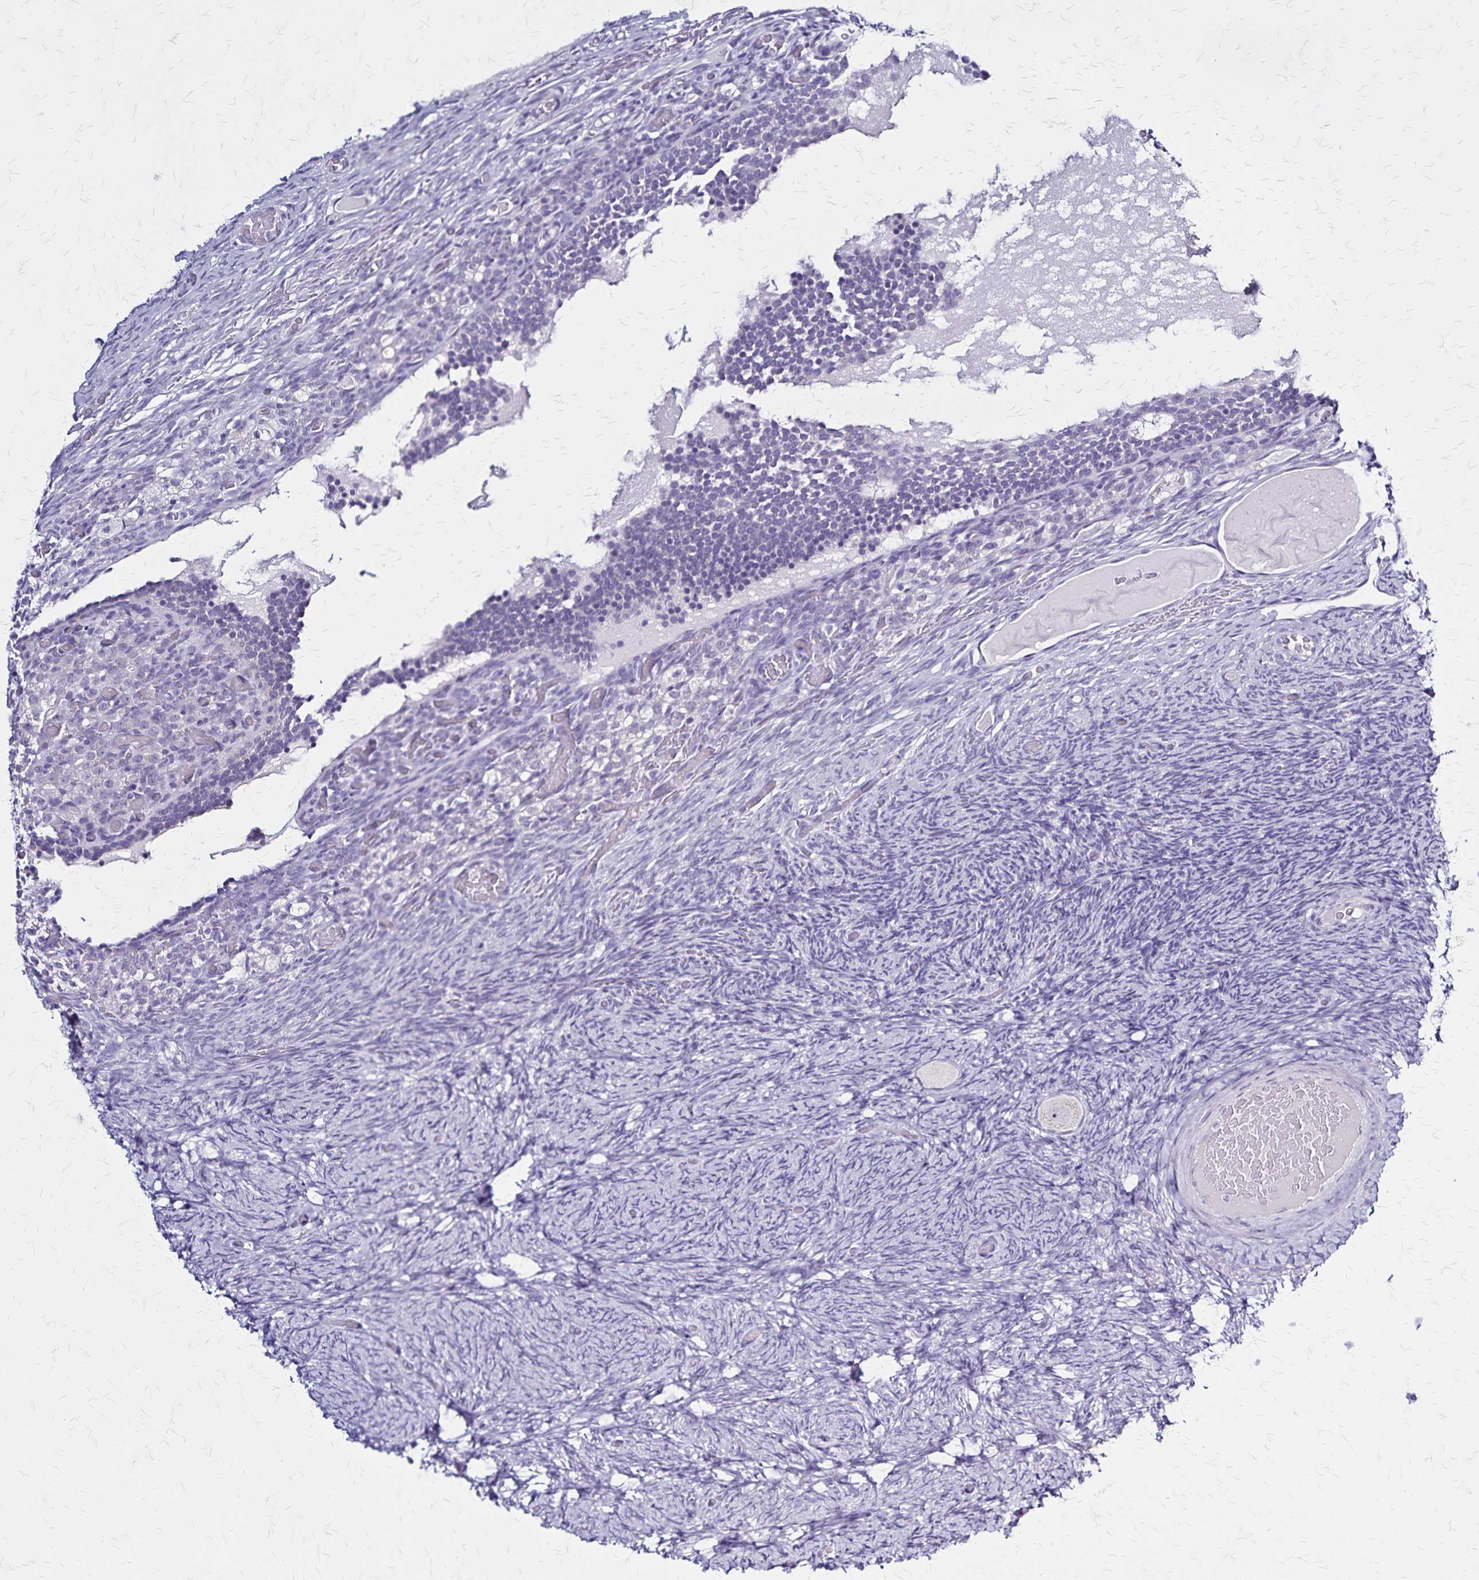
{"staining": {"intensity": "negative", "quantity": "none", "location": "none"}, "tissue": "ovary", "cell_type": "Follicle cells", "image_type": "normal", "snomed": [{"axis": "morphology", "description": "Normal tissue, NOS"}, {"axis": "topography", "description": "Ovary"}], "caption": "High power microscopy photomicrograph of an immunohistochemistry histopathology image of benign ovary, revealing no significant staining in follicle cells.", "gene": "PLXNA4", "patient": {"sex": "female", "age": 34}}